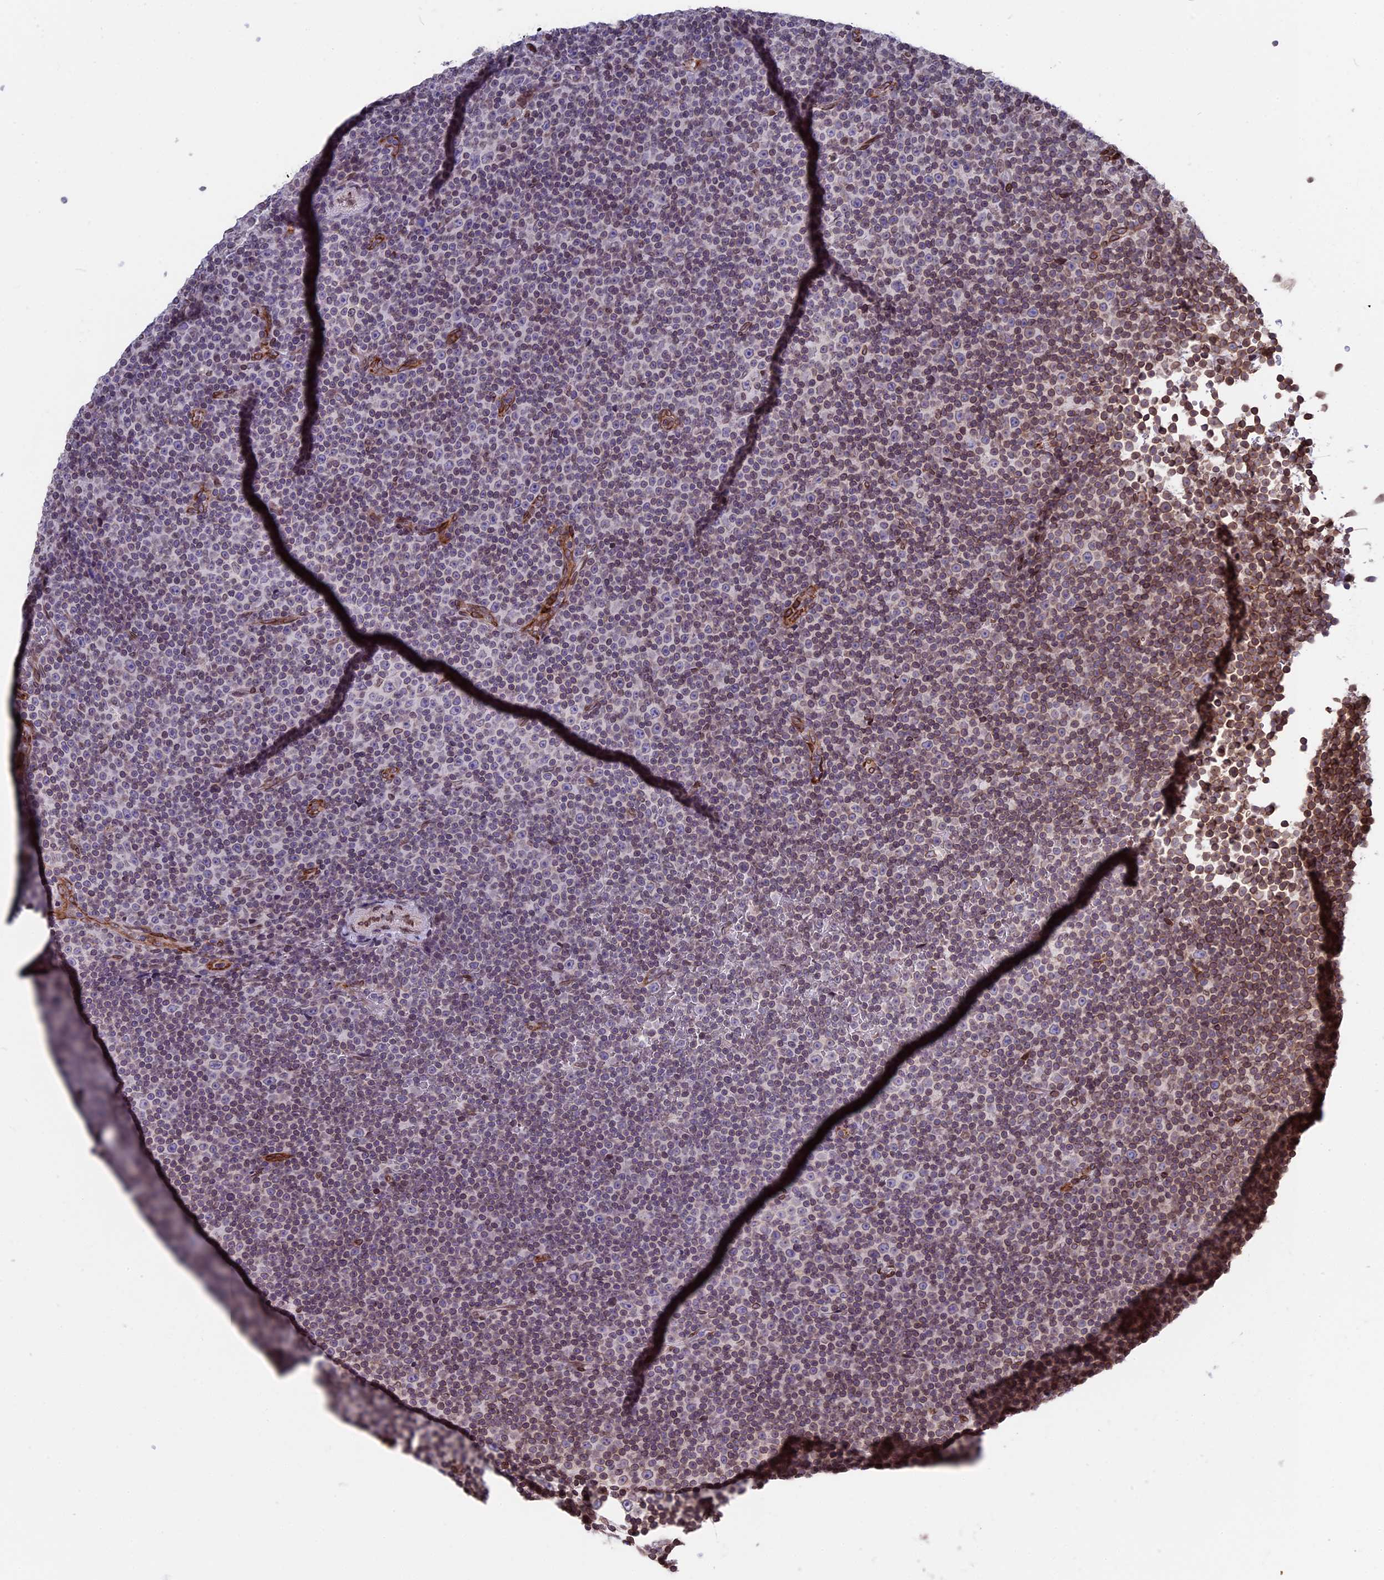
{"staining": {"intensity": "weak", "quantity": "25%-75%", "location": "cytoplasmic/membranous,nuclear"}, "tissue": "lymphoma", "cell_type": "Tumor cells", "image_type": "cancer", "snomed": [{"axis": "morphology", "description": "Malignant lymphoma, non-Hodgkin's type, Low grade"}, {"axis": "topography", "description": "Lymph node"}], "caption": "Human lymphoma stained for a protein (brown) shows weak cytoplasmic/membranous and nuclear positive expression in about 25%-75% of tumor cells.", "gene": "PTCHD4", "patient": {"sex": "female", "age": 67}}